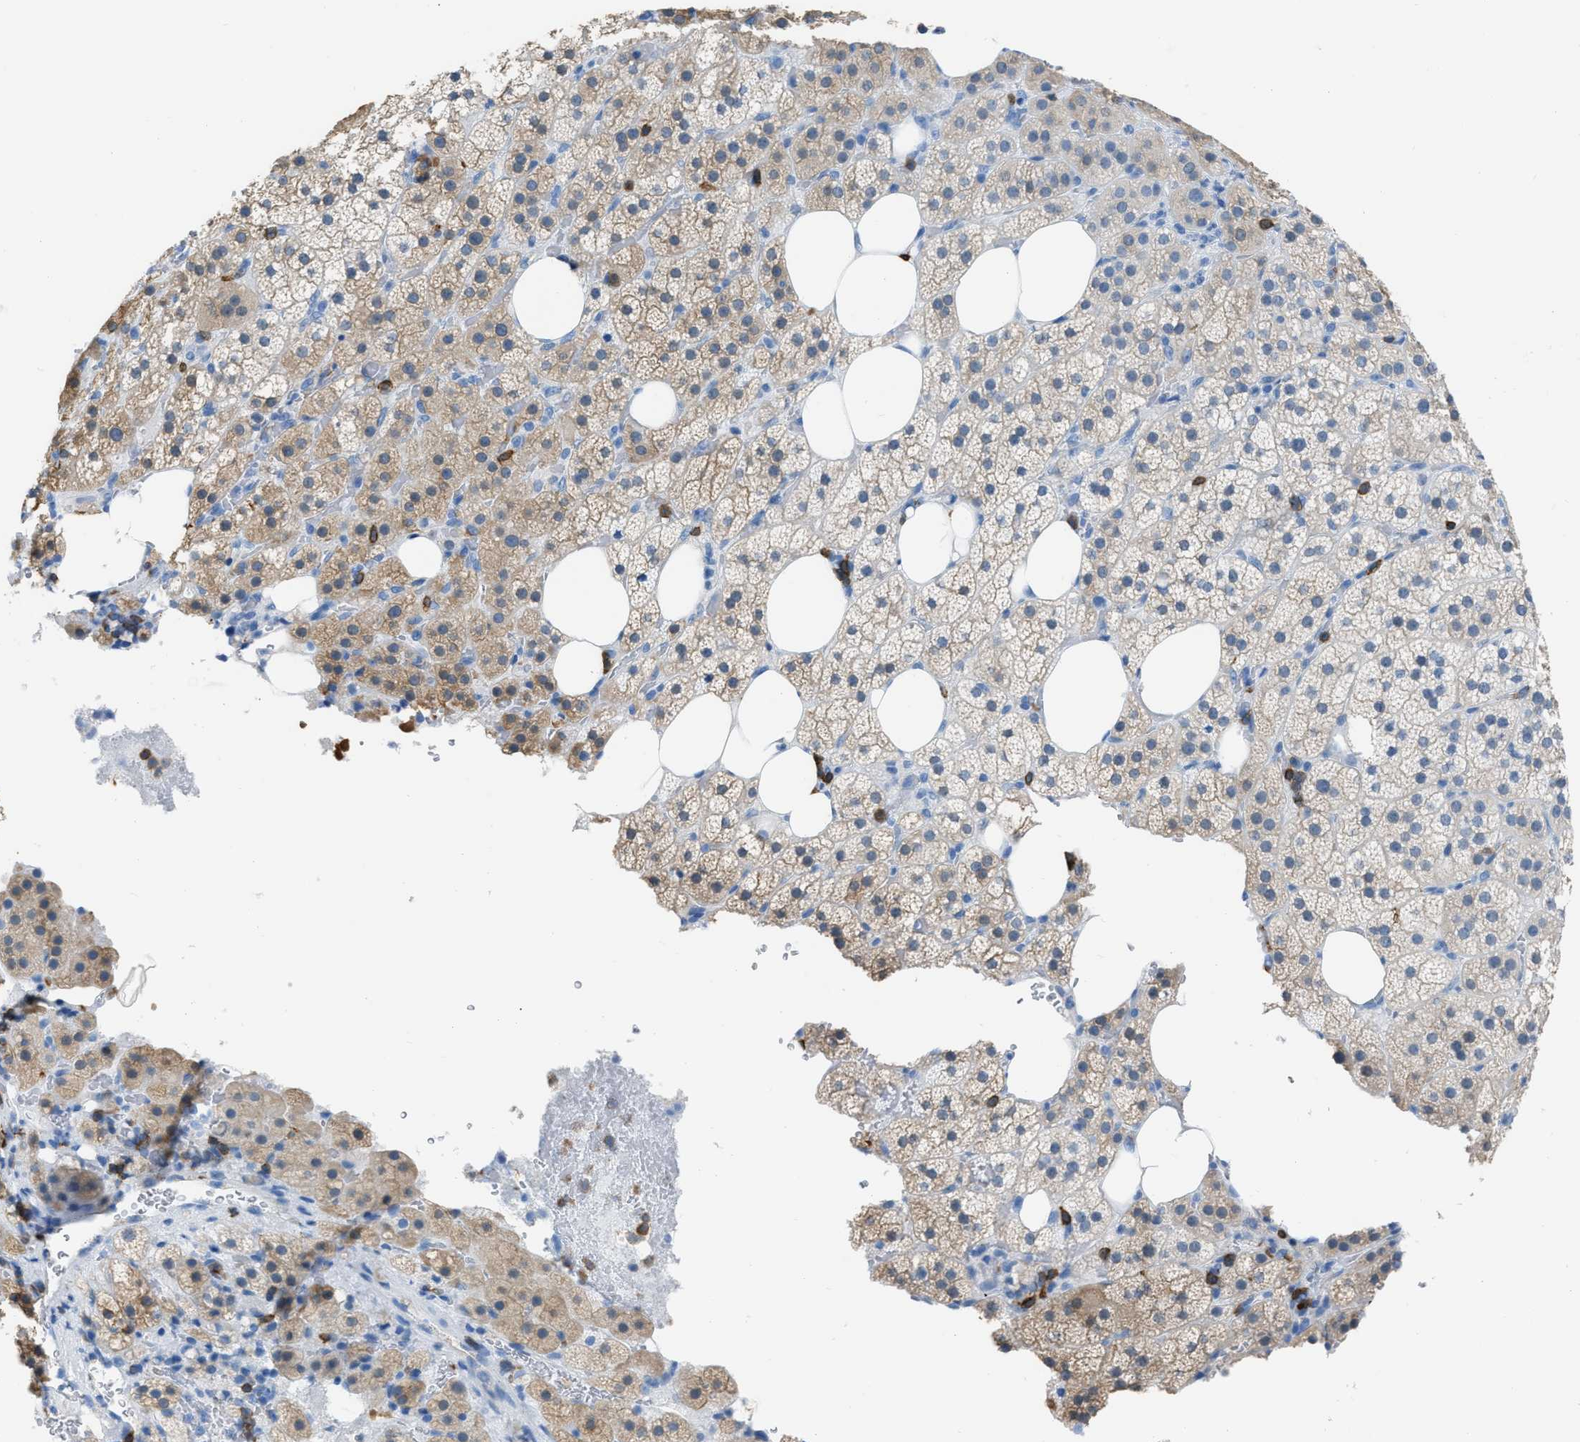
{"staining": {"intensity": "weak", "quantity": ">75%", "location": "cytoplasmic/membranous"}, "tissue": "adrenal gland", "cell_type": "Glandular cells", "image_type": "normal", "snomed": [{"axis": "morphology", "description": "Normal tissue, NOS"}, {"axis": "topography", "description": "Adrenal gland"}], "caption": "IHC photomicrograph of normal adrenal gland: adrenal gland stained using immunohistochemistry reveals low levels of weak protein expression localized specifically in the cytoplasmic/membranous of glandular cells, appearing as a cytoplasmic/membranous brown color.", "gene": "LSP1", "patient": {"sex": "female", "age": 59}}